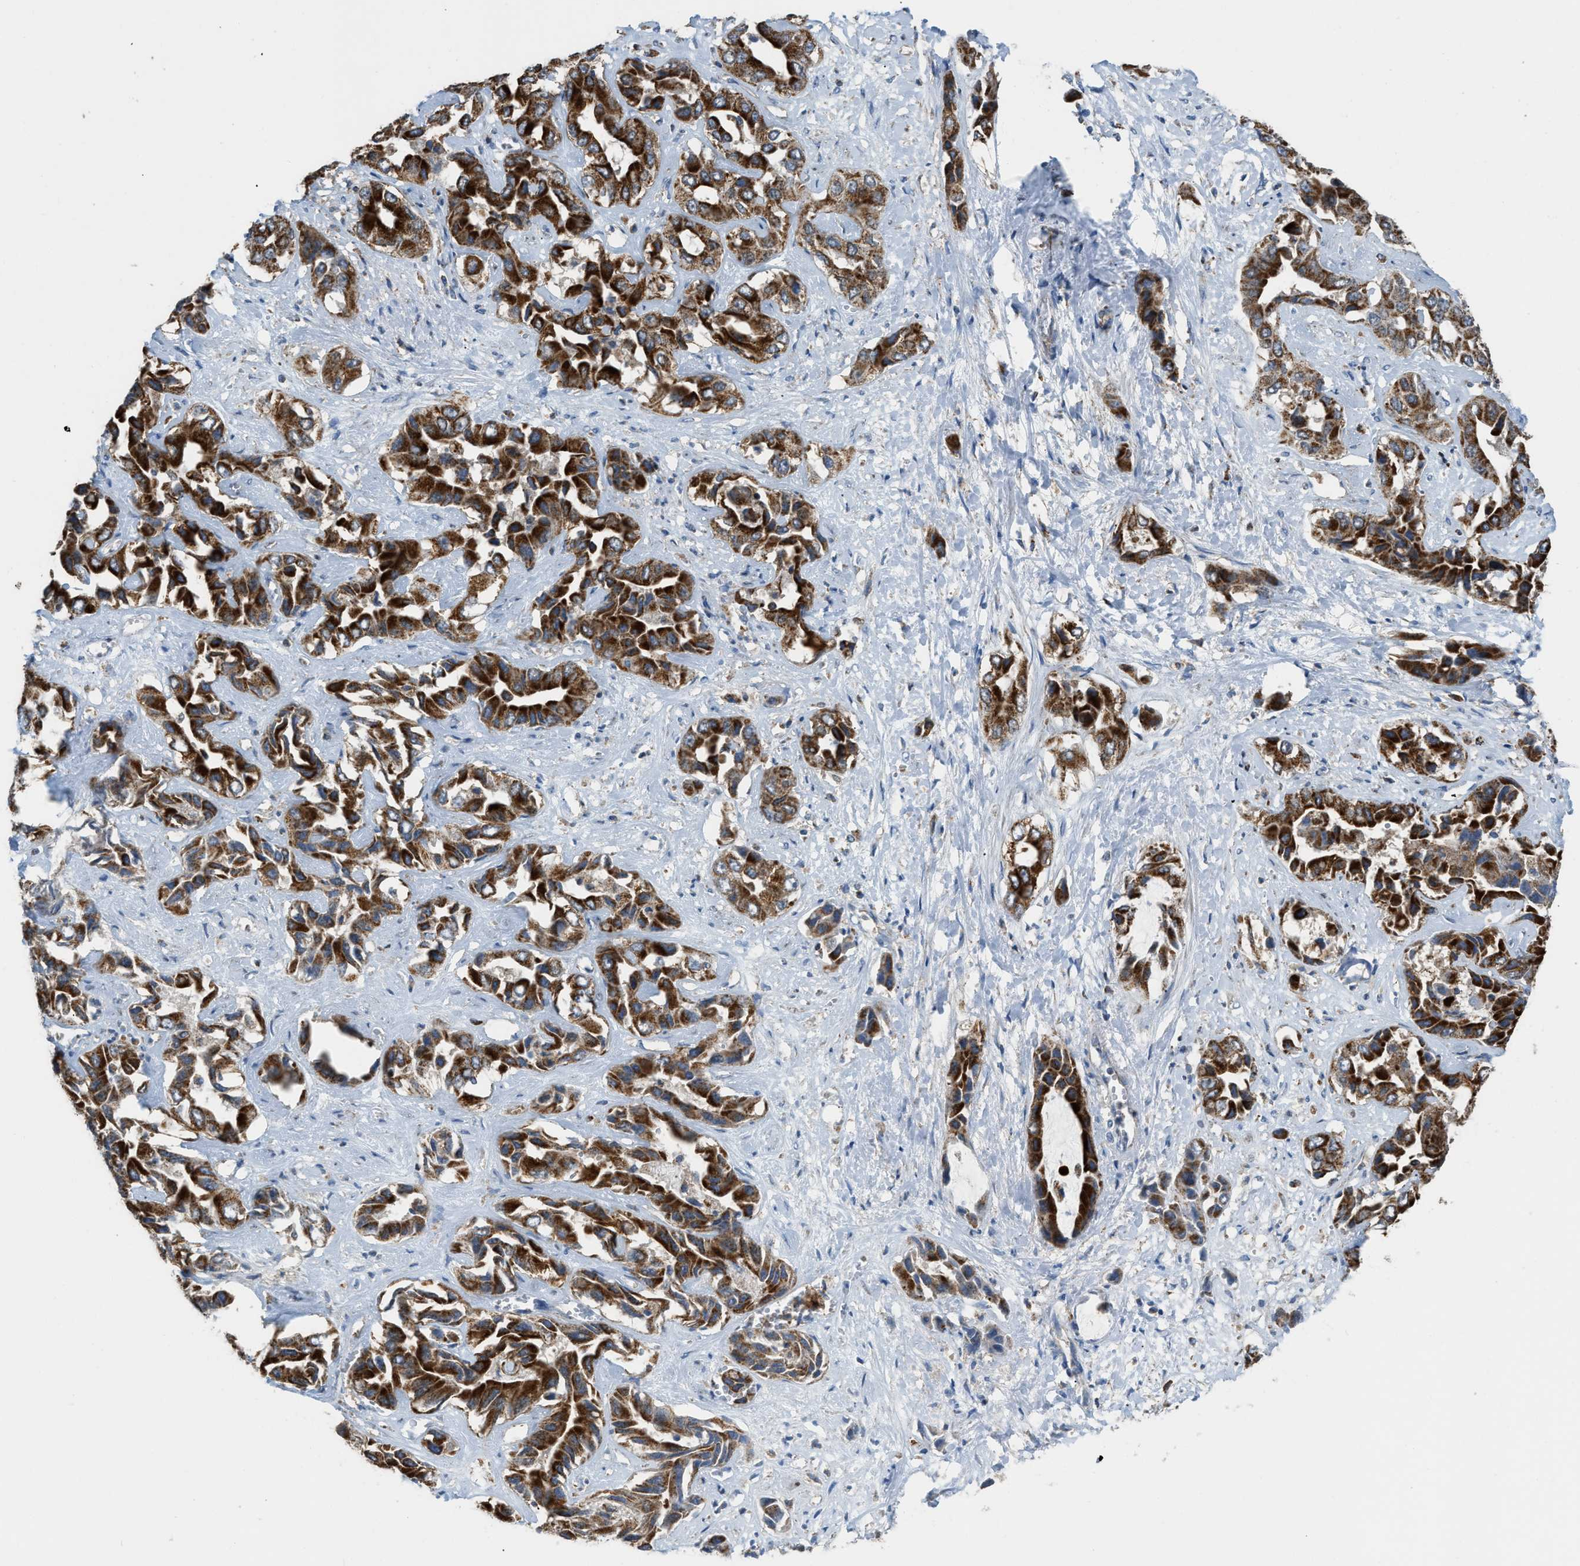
{"staining": {"intensity": "strong", "quantity": ">75%", "location": "cytoplasmic/membranous"}, "tissue": "liver cancer", "cell_type": "Tumor cells", "image_type": "cancer", "snomed": [{"axis": "morphology", "description": "Cholangiocarcinoma"}, {"axis": "topography", "description": "Liver"}], "caption": "DAB immunohistochemical staining of human liver cholangiocarcinoma shows strong cytoplasmic/membranous protein expression in approximately >75% of tumor cells. (Brightfield microscopy of DAB IHC at high magnification).", "gene": "ETFB", "patient": {"sex": "female", "age": 52}}